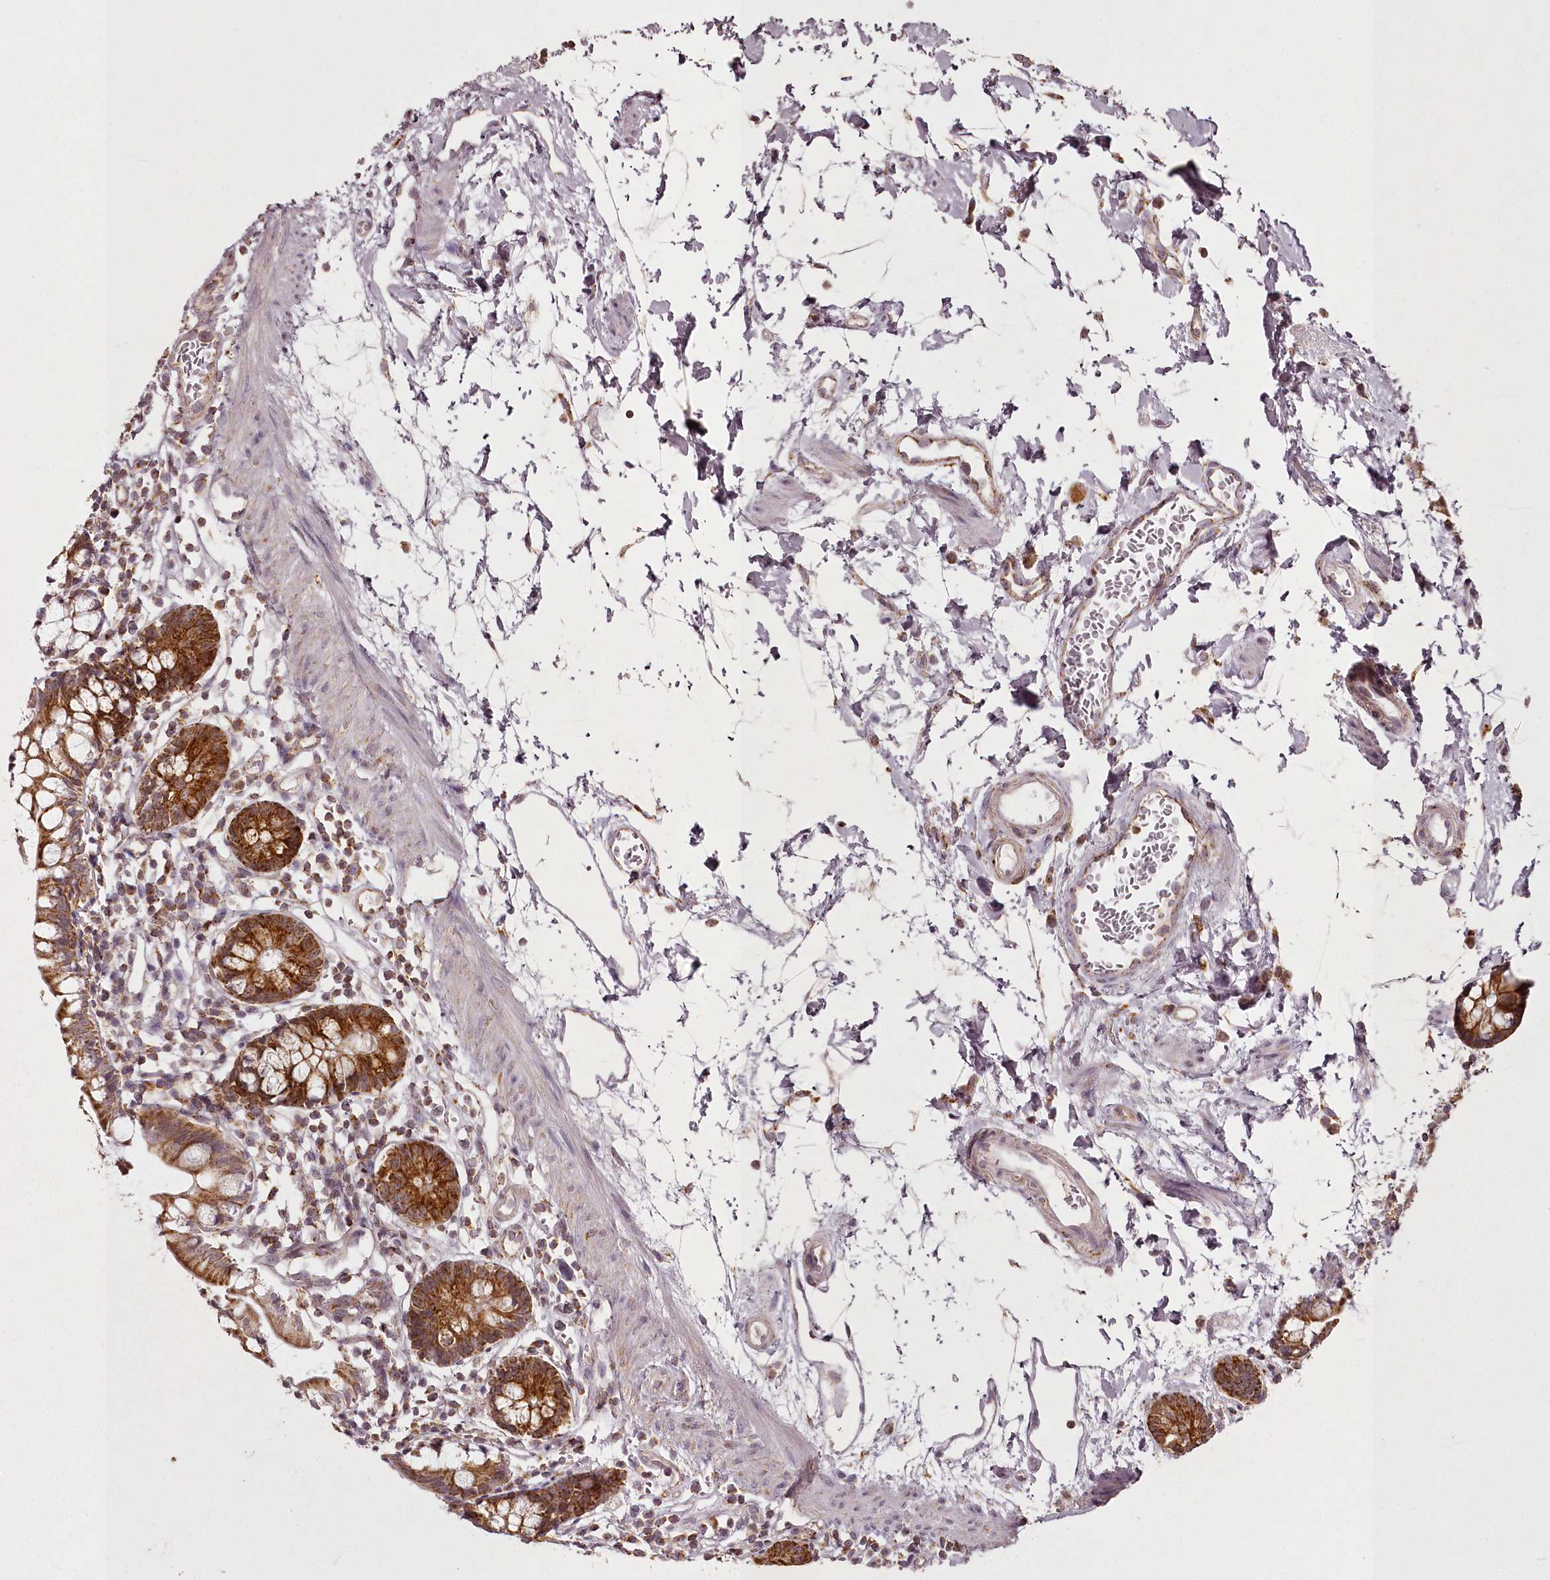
{"staining": {"intensity": "strong", "quantity": ">75%", "location": "cytoplasmic/membranous"}, "tissue": "small intestine", "cell_type": "Glandular cells", "image_type": "normal", "snomed": [{"axis": "morphology", "description": "Normal tissue, NOS"}, {"axis": "topography", "description": "Small intestine"}], "caption": "Strong cytoplasmic/membranous positivity is appreciated in about >75% of glandular cells in normal small intestine. Nuclei are stained in blue.", "gene": "CHCHD2", "patient": {"sex": "female", "age": 84}}